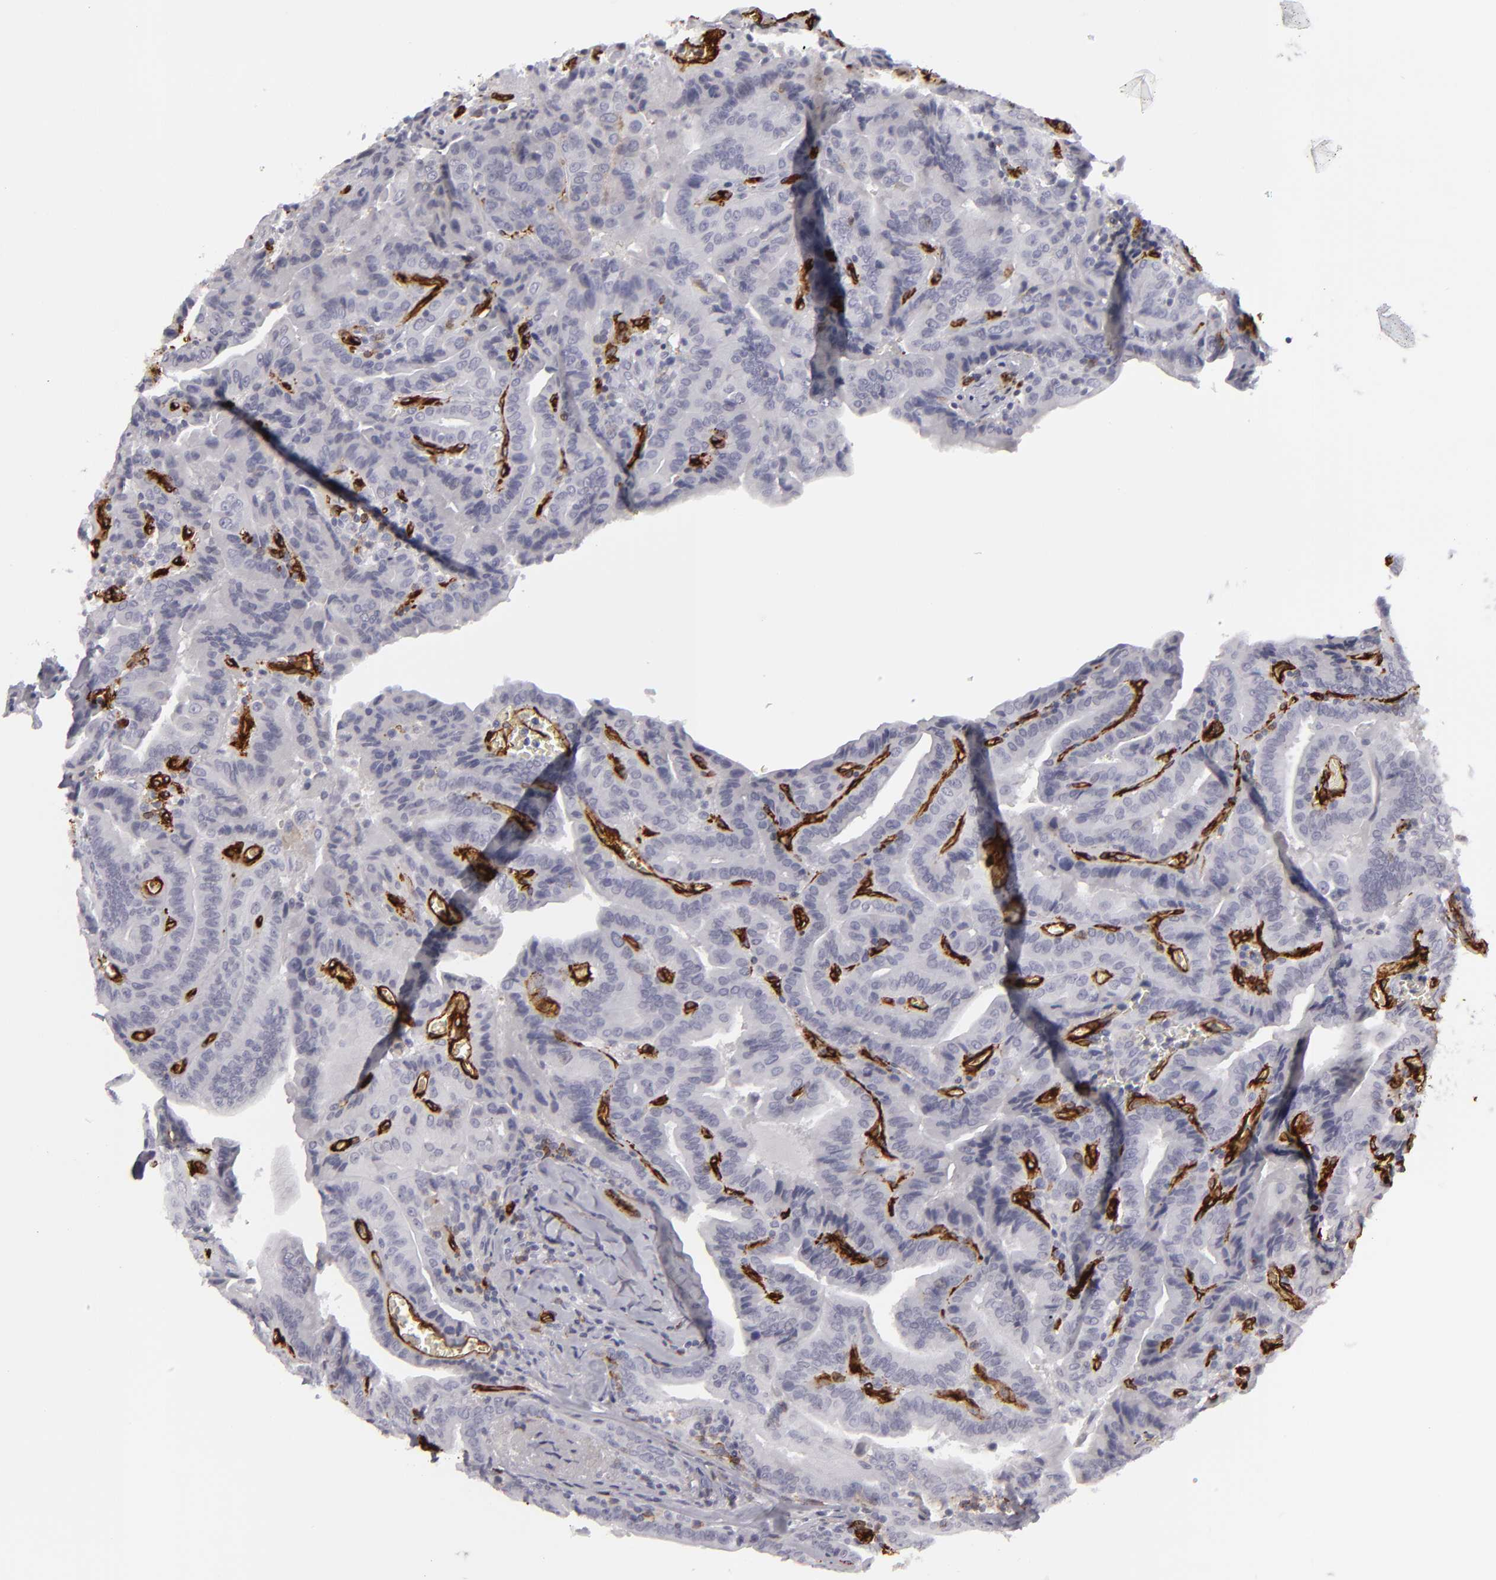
{"staining": {"intensity": "negative", "quantity": "none", "location": "none"}, "tissue": "thyroid cancer", "cell_type": "Tumor cells", "image_type": "cancer", "snomed": [{"axis": "morphology", "description": "Papillary adenocarcinoma, NOS"}, {"axis": "topography", "description": "Thyroid gland"}], "caption": "Immunohistochemistry (IHC) histopathology image of thyroid cancer (papillary adenocarcinoma) stained for a protein (brown), which shows no positivity in tumor cells. Brightfield microscopy of IHC stained with DAB (brown) and hematoxylin (blue), captured at high magnification.", "gene": "MCAM", "patient": {"sex": "female", "age": 71}}